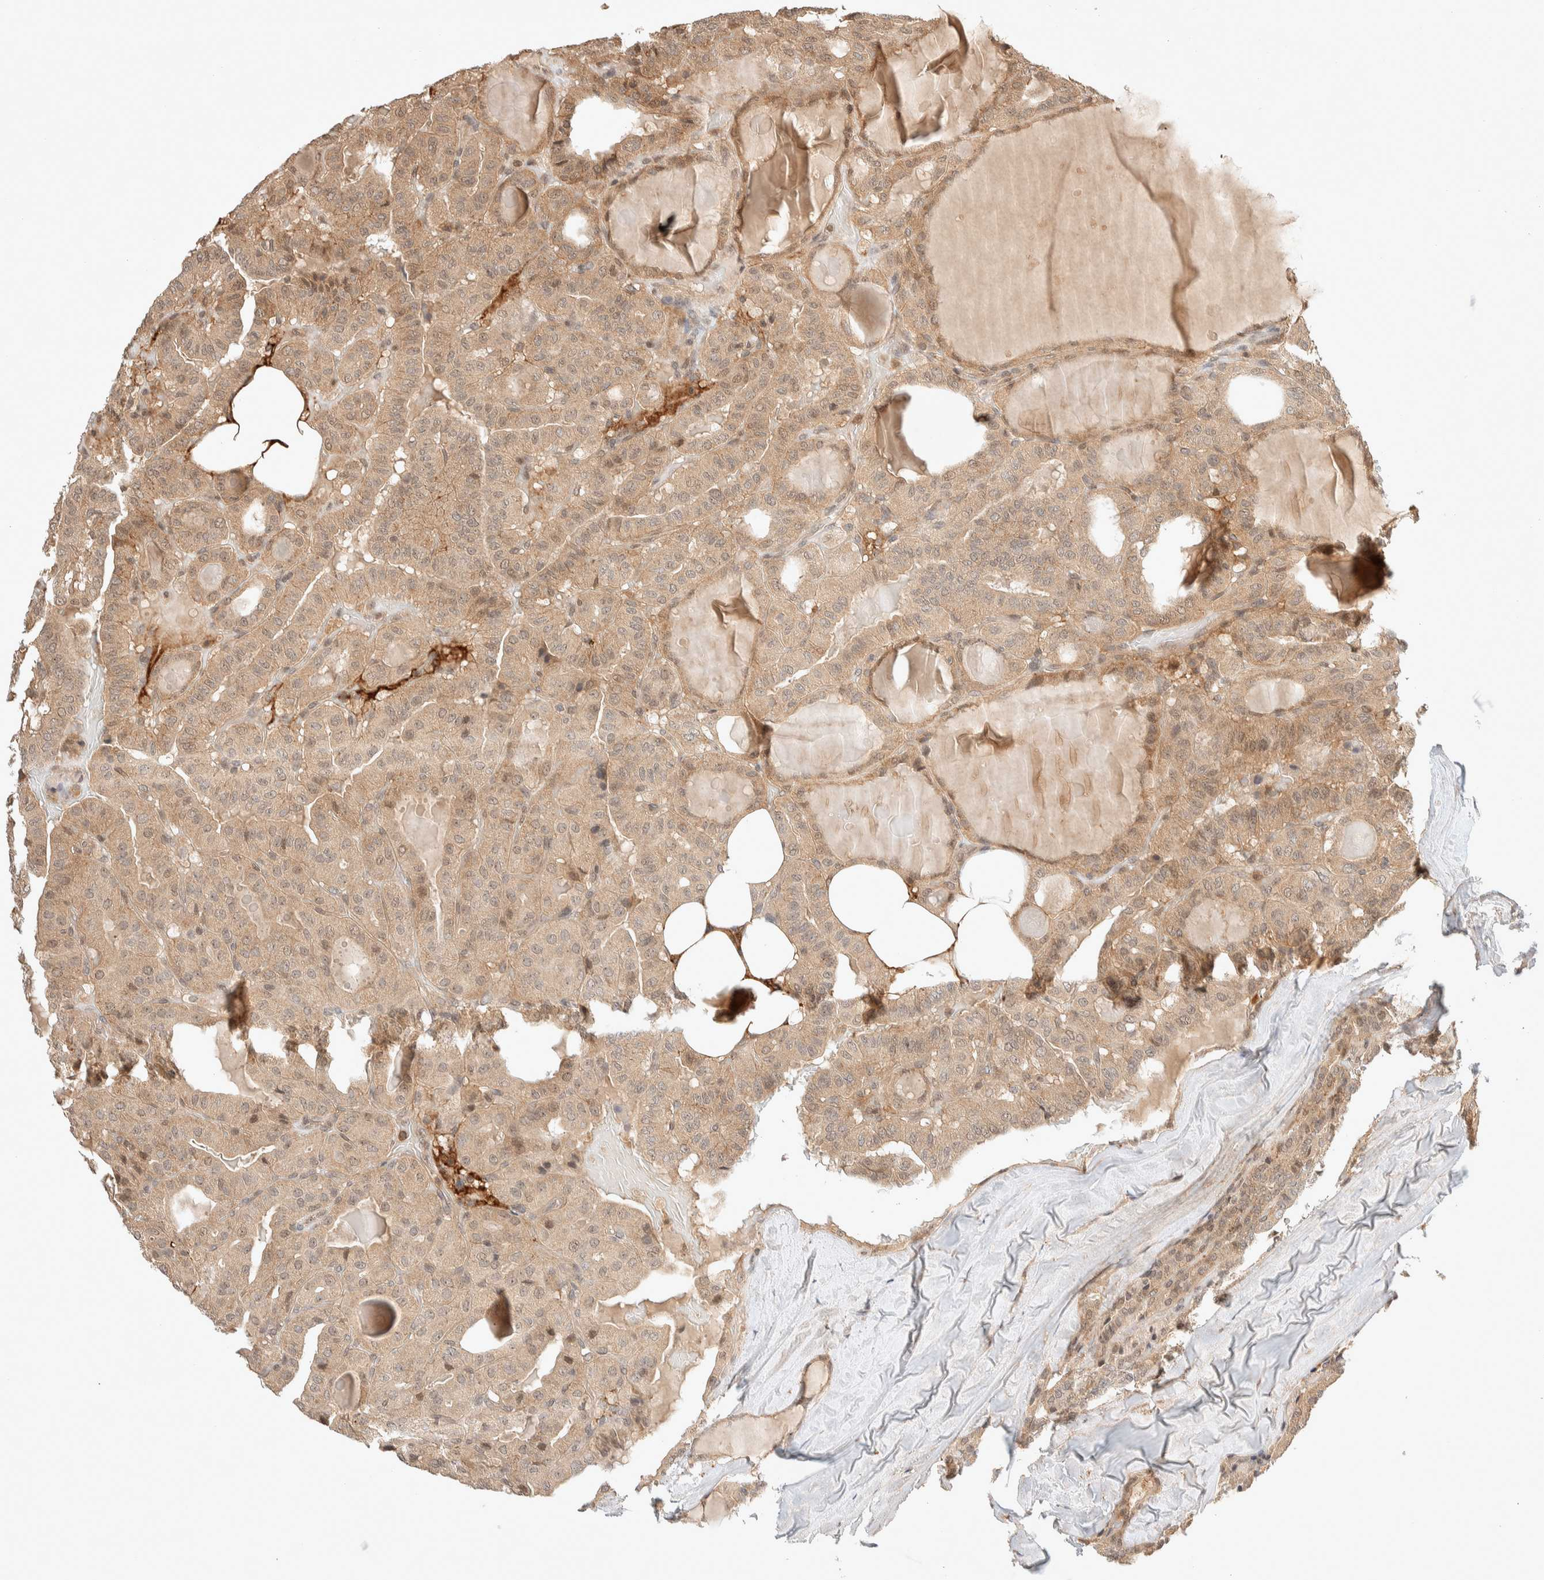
{"staining": {"intensity": "weak", "quantity": ">75%", "location": "cytoplasmic/membranous,nuclear"}, "tissue": "thyroid cancer", "cell_type": "Tumor cells", "image_type": "cancer", "snomed": [{"axis": "morphology", "description": "Papillary adenocarcinoma, NOS"}, {"axis": "topography", "description": "Thyroid gland"}], "caption": "Protein expression analysis of thyroid cancer (papillary adenocarcinoma) shows weak cytoplasmic/membranous and nuclear expression in approximately >75% of tumor cells.", "gene": "THRA", "patient": {"sex": "male", "age": 77}}